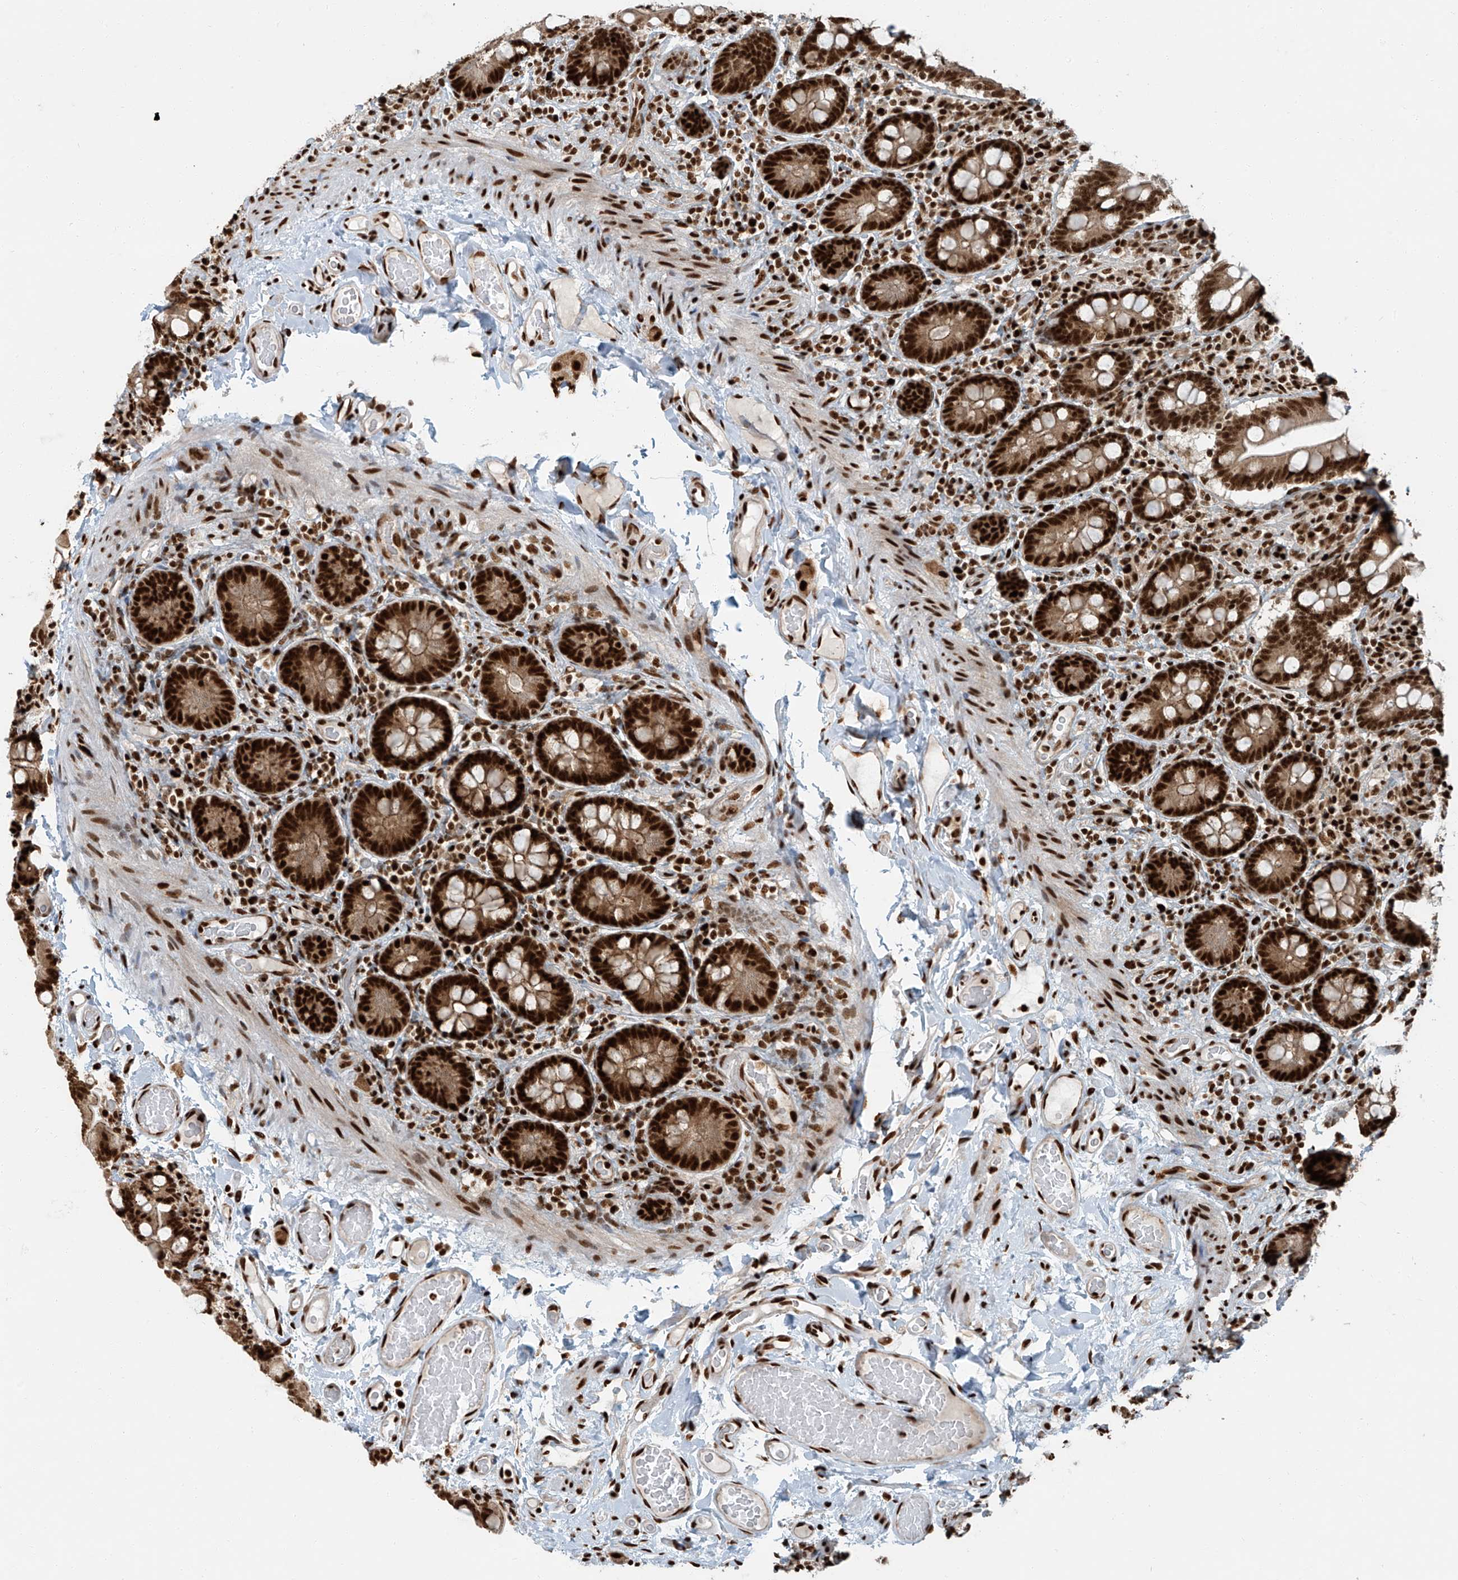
{"staining": {"intensity": "strong", "quantity": ">75%", "location": "nuclear"}, "tissue": "small intestine", "cell_type": "Glandular cells", "image_type": "normal", "snomed": [{"axis": "morphology", "description": "Normal tissue, NOS"}, {"axis": "topography", "description": "Small intestine"}], "caption": "Protein staining of benign small intestine displays strong nuclear expression in approximately >75% of glandular cells. The protein is shown in brown color, while the nuclei are stained blue.", "gene": "FAM193B", "patient": {"sex": "female", "age": 64}}